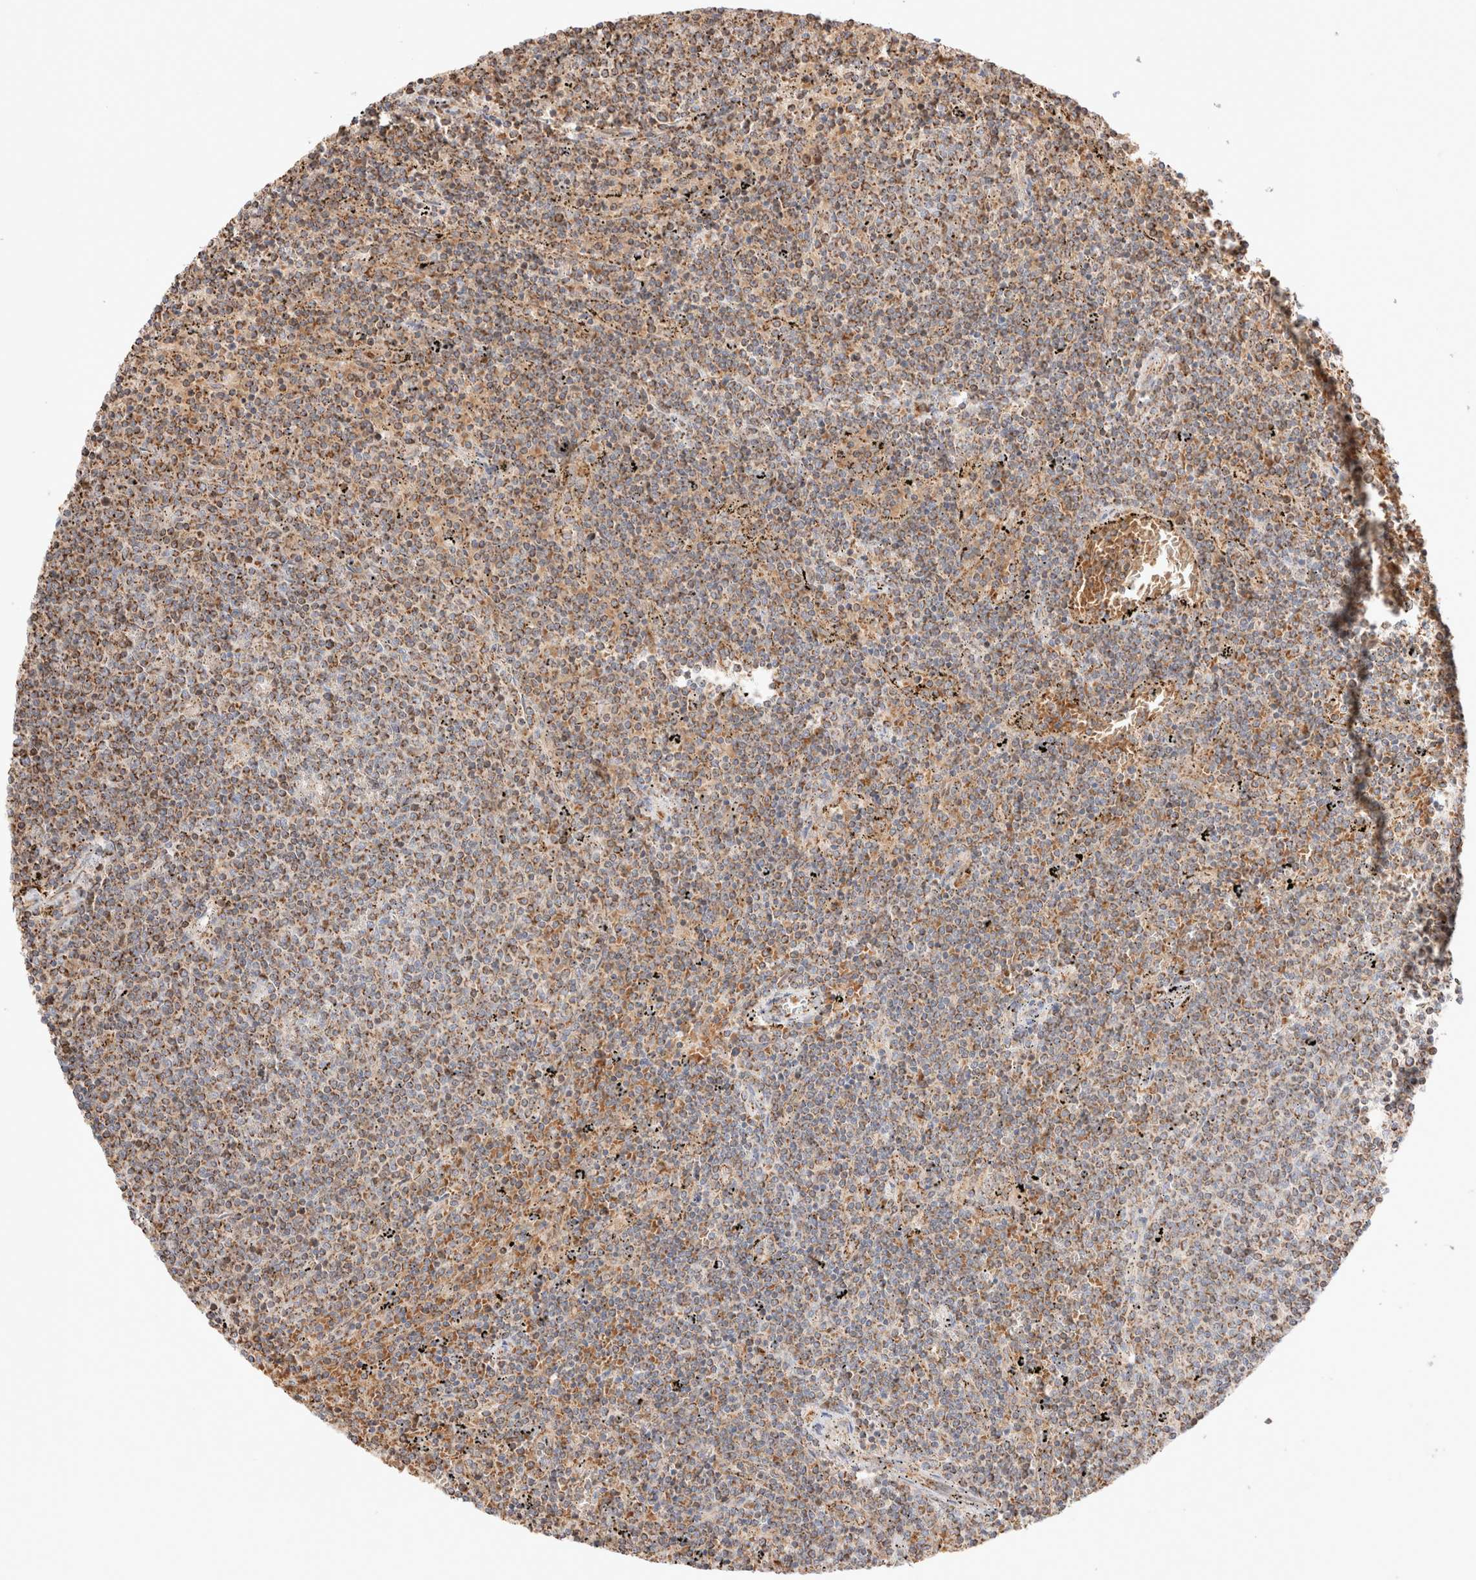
{"staining": {"intensity": "moderate", "quantity": ">75%", "location": "cytoplasmic/membranous"}, "tissue": "lymphoma", "cell_type": "Tumor cells", "image_type": "cancer", "snomed": [{"axis": "morphology", "description": "Malignant lymphoma, non-Hodgkin's type, Low grade"}, {"axis": "topography", "description": "Spleen"}], "caption": "The immunohistochemical stain highlights moderate cytoplasmic/membranous expression in tumor cells of lymphoma tissue.", "gene": "TMPPE", "patient": {"sex": "female", "age": 50}}